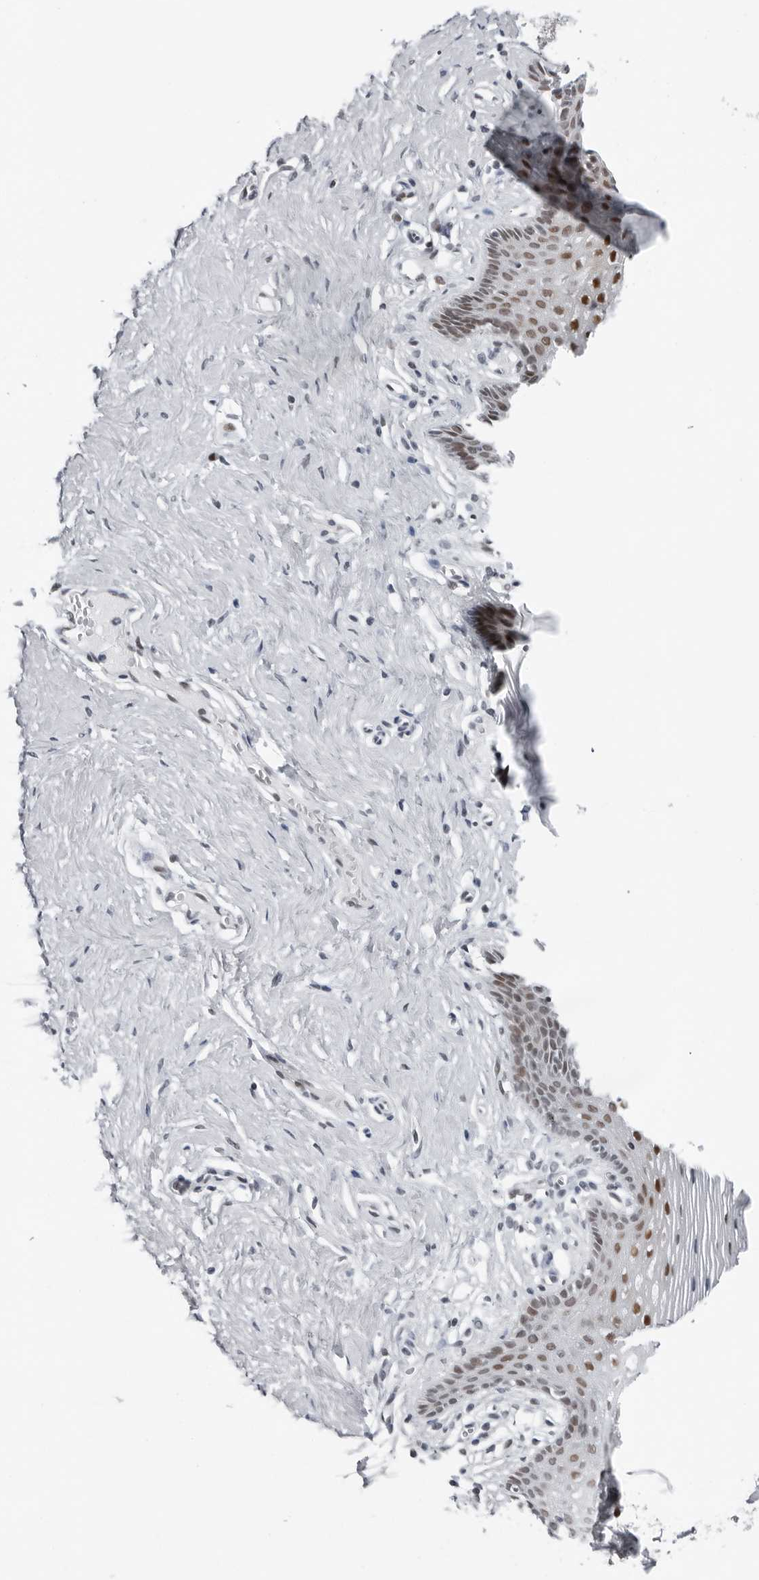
{"staining": {"intensity": "moderate", "quantity": "25%-75%", "location": "nuclear"}, "tissue": "vagina", "cell_type": "Squamous epithelial cells", "image_type": "normal", "snomed": [{"axis": "morphology", "description": "Normal tissue, NOS"}, {"axis": "topography", "description": "Vagina"}], "caption": "Normal vagina was stained to show a protein in brown. There is medium levels of moderate nuclear positivity in approximately 25%-75% of squamous epithelial cells. Ihc stains the protein in brown and the nuclei are stained blue.", "gene": "PPP1R42", "patient": {"sex": "female", "age": 32}}